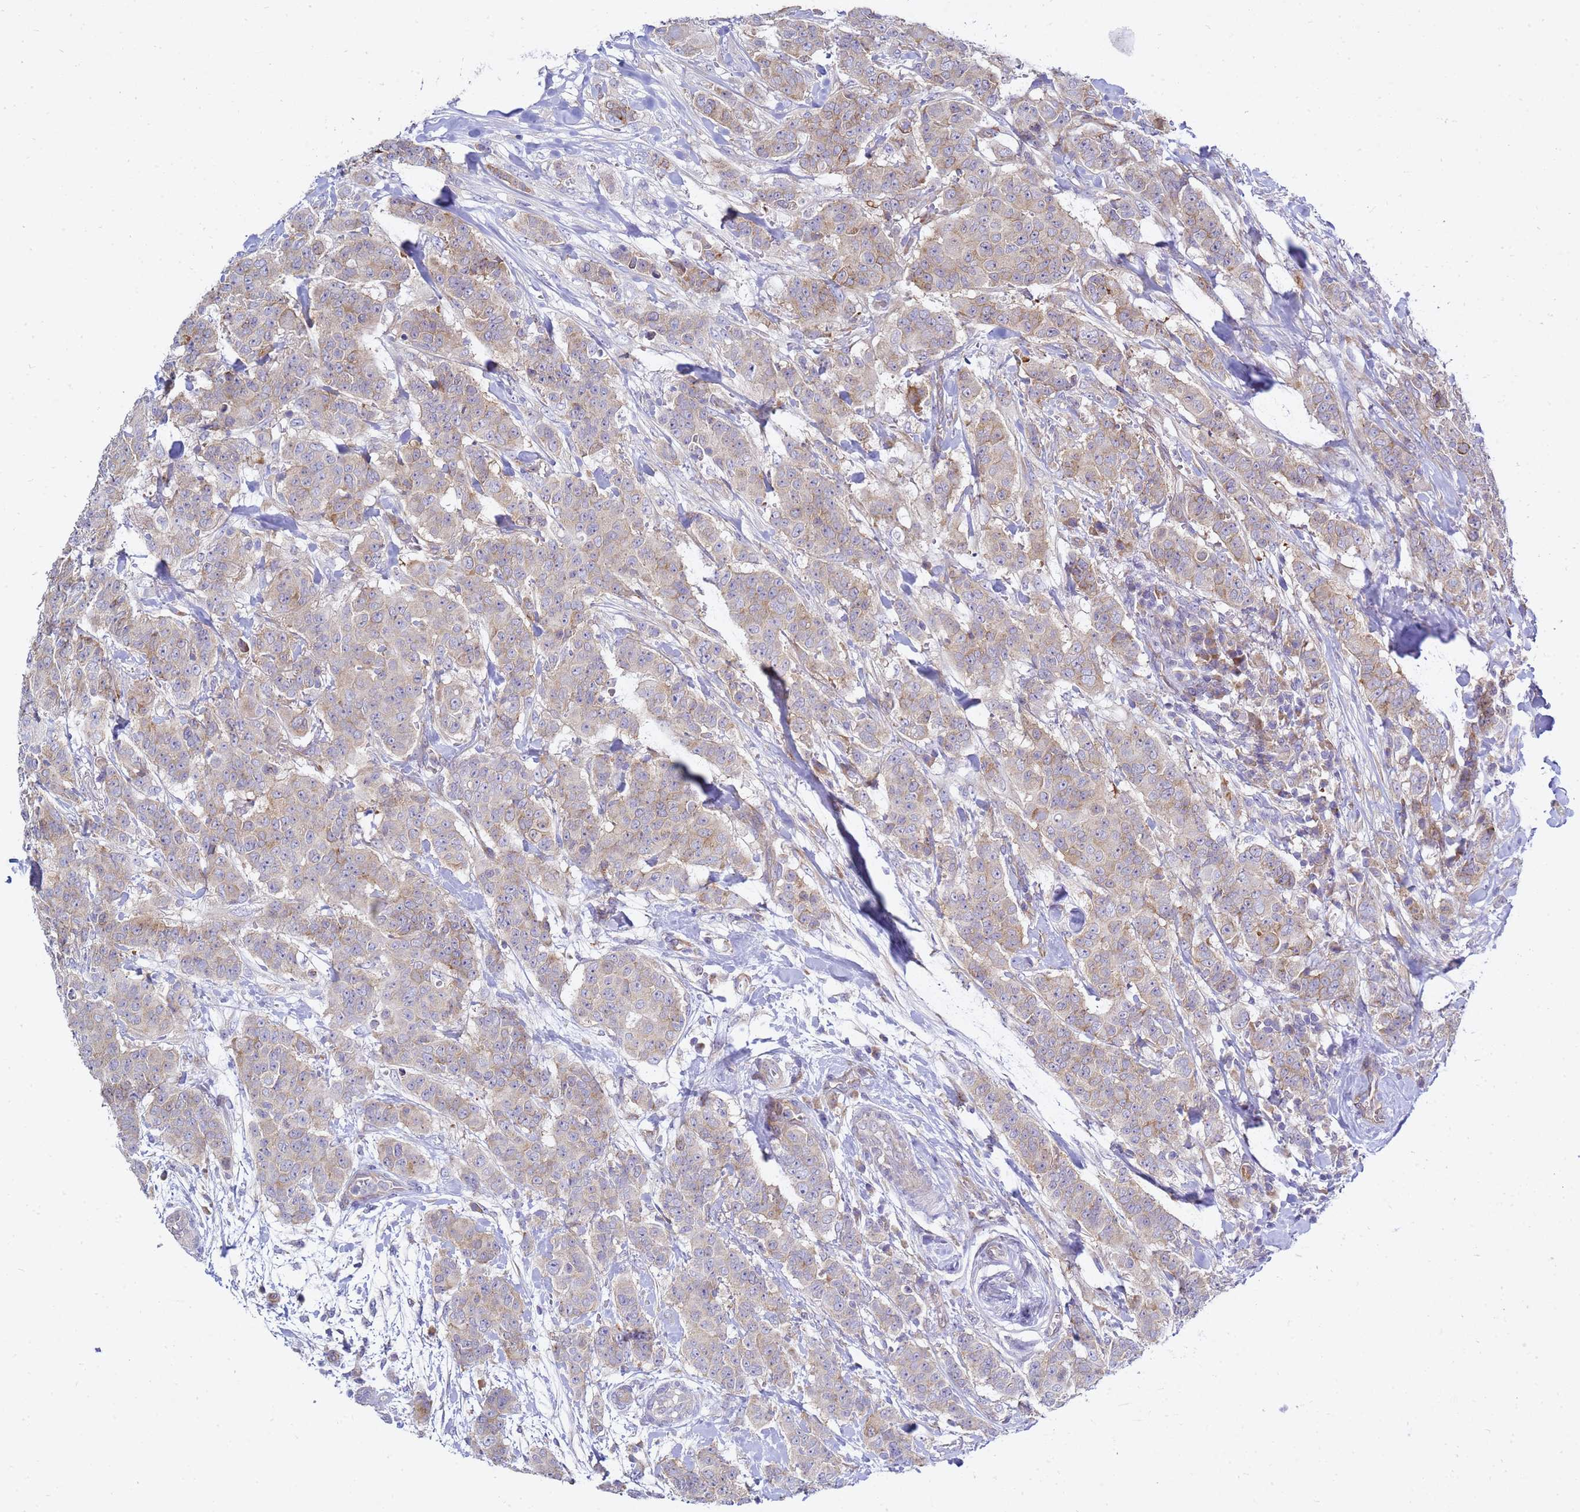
{"staining": {"intensity": "weak", "quantity": "25%-75%", "location": "cytoplasmic/membranous"}, "tissue": "breast cancer", "cell_type": "Tumor cells", "image_type": "cancer", "snomed": [{"axis": "morphology", "description": "Duct carcinoma"}, {"axis": "topography", "description": "Breast"}], "caption": "Human breast invasive ductal carcinoma stained with a brown dye displays weak cytoplasmic/membranous positive staining in approximately 25%-75% of tumor cells.", "gene": "MON1B", "patient": {"sex": "female", "age": 40}}